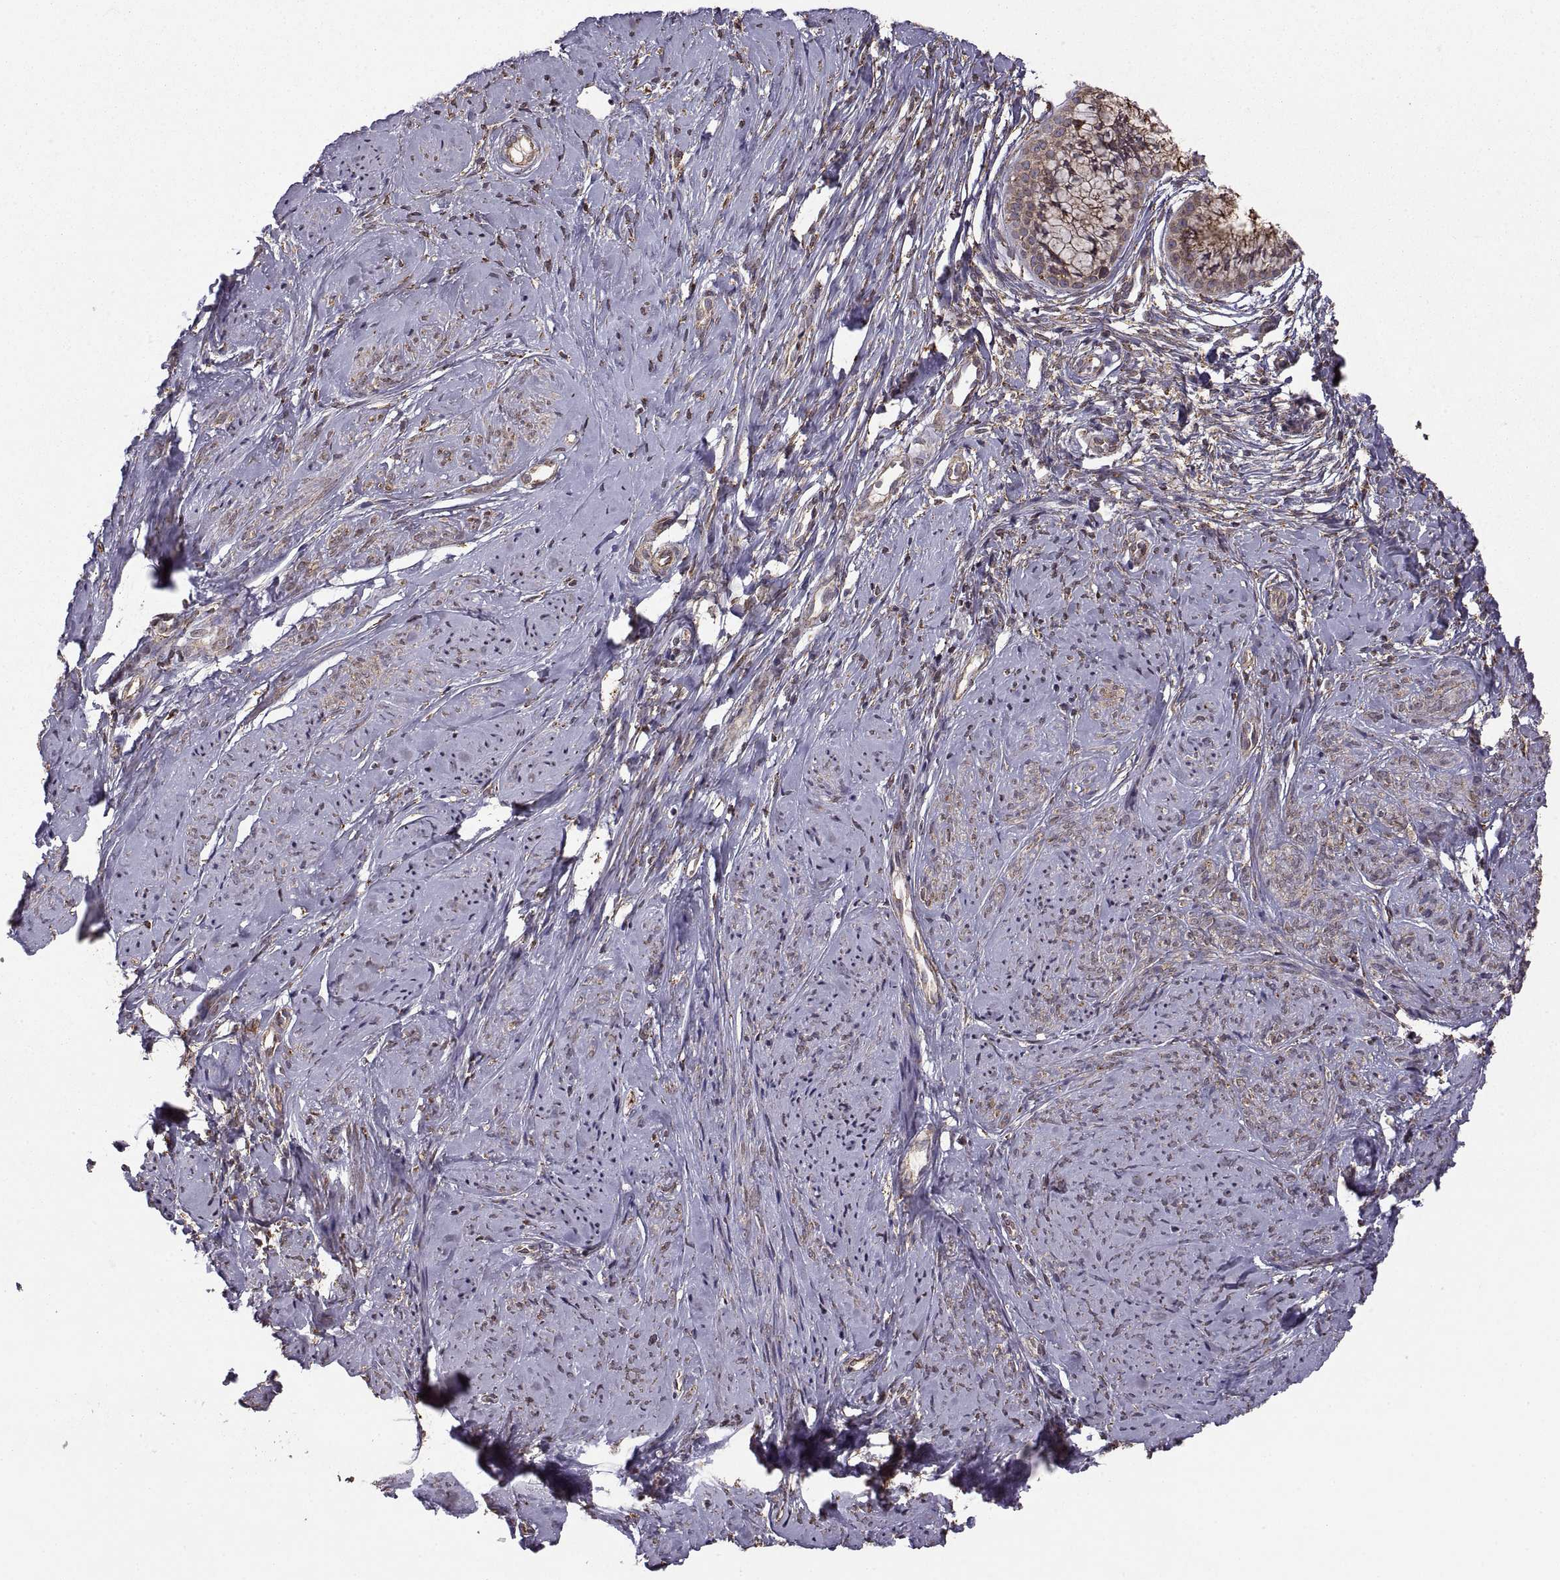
{"staining": {"intensity": "weak", "quantity": "25%-75%", "location": "cytoplasmic/membranous"}, "tissue": "smooth muscle", "cell_type": "Smooth muscle cells", "image_type": "normal", "snomed": [{"axis": "morphology", "description": "Normal tissue, NOS"}, {"axis": "topography", "description": "Smooth muscle"}], "caption": "About 25%-75% of smooth muscle cells in benign smooth muscle show weak cytoplasmic/membranous protein expression as visualized by brown immunohistochemical staining.", "gene": "PDIA3", "patient": {"sex": "female", "age": 48}}